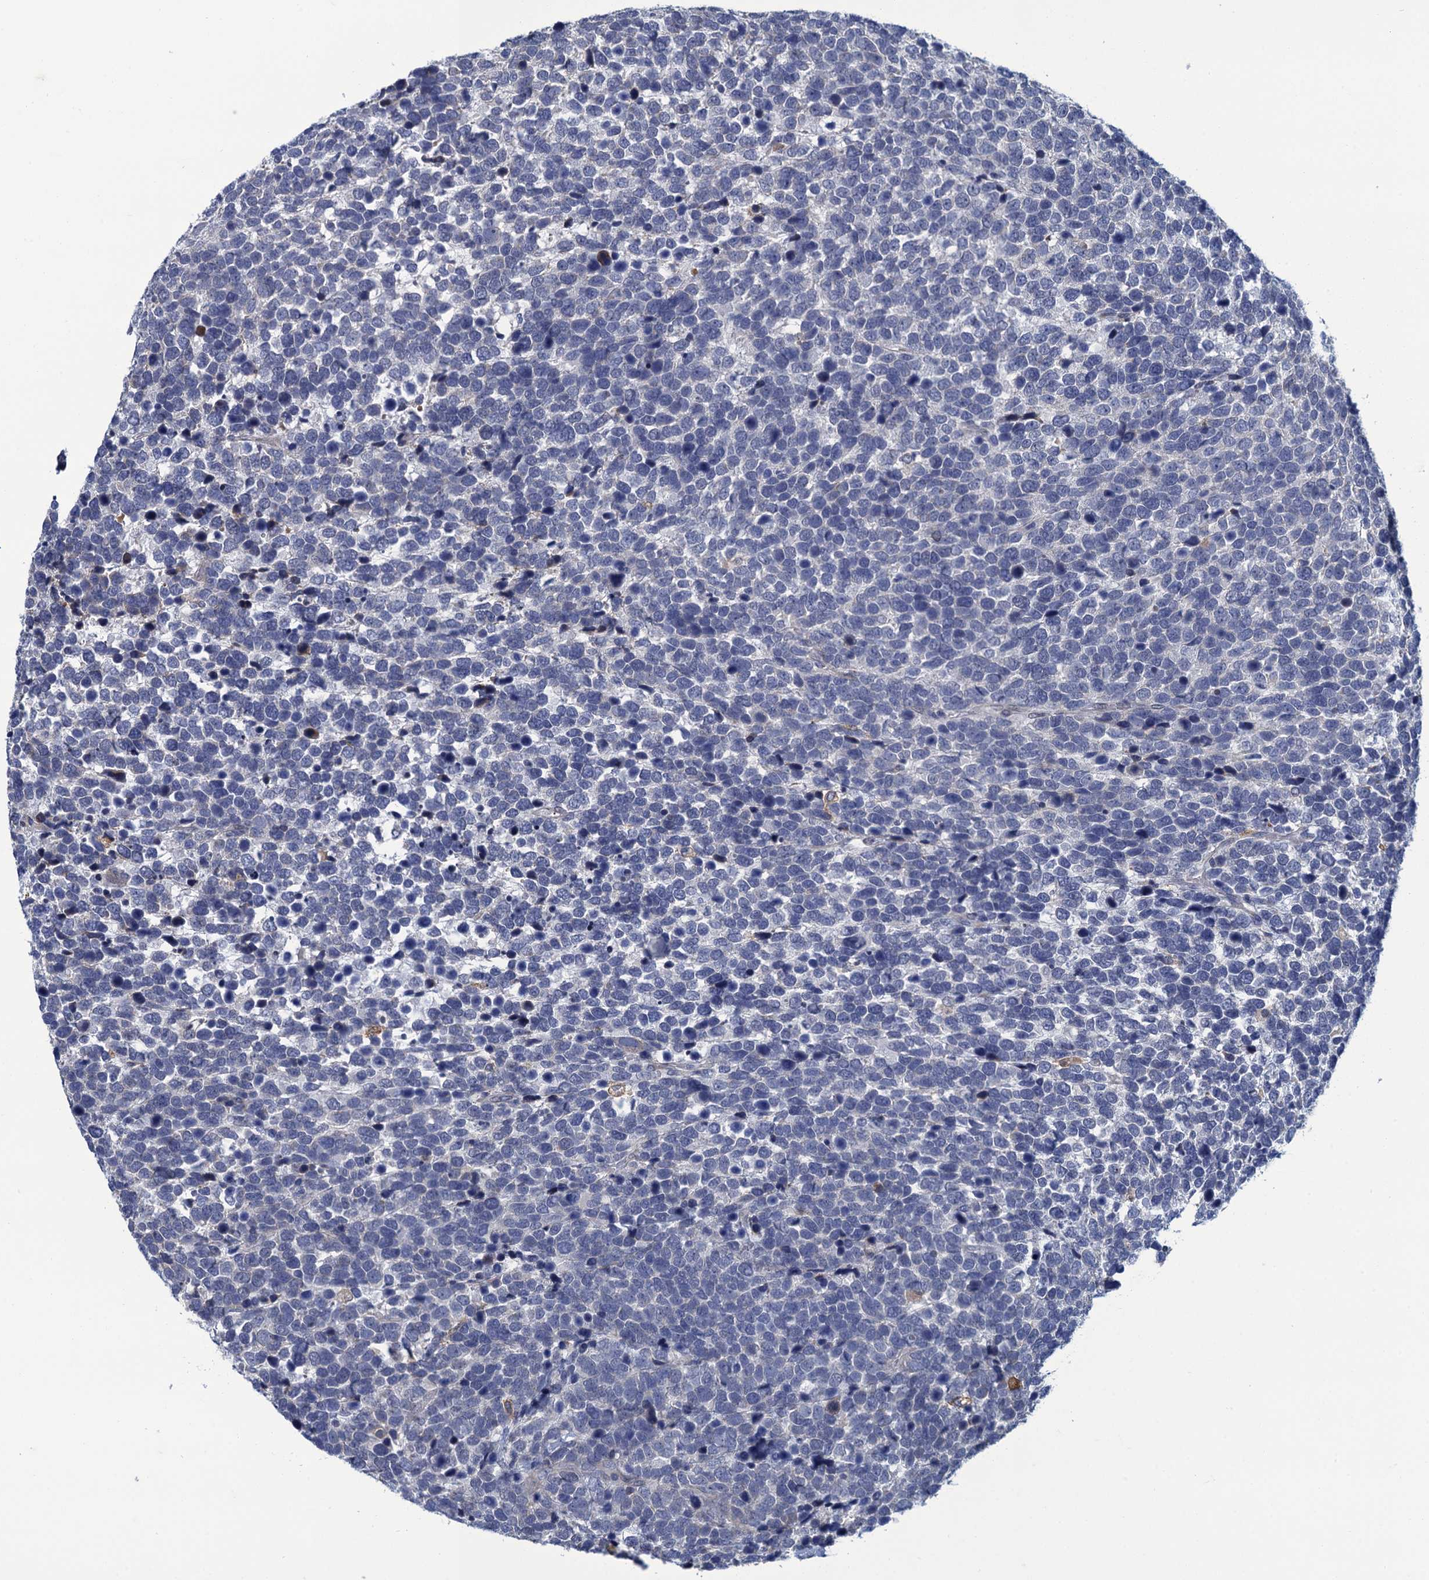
{"staining": {"intensity": "negative", "quantity": "none", "location": "none"}, "tissue": "urothelial cancer", "cell_type": "Tumor cells", "image_type": "cancer", "snomed": [{"axis": "morphology", "description": "Urothelial carcinoma, High grade"}, {"axis": "topography", "description": "Urinary bladder"}], "caption": "Histopathology image shows no protein staining in tumor cells of urothelial cancer tissue.", "gene": "DNHD1", "patient": {"sex": "female", "age": 82}}